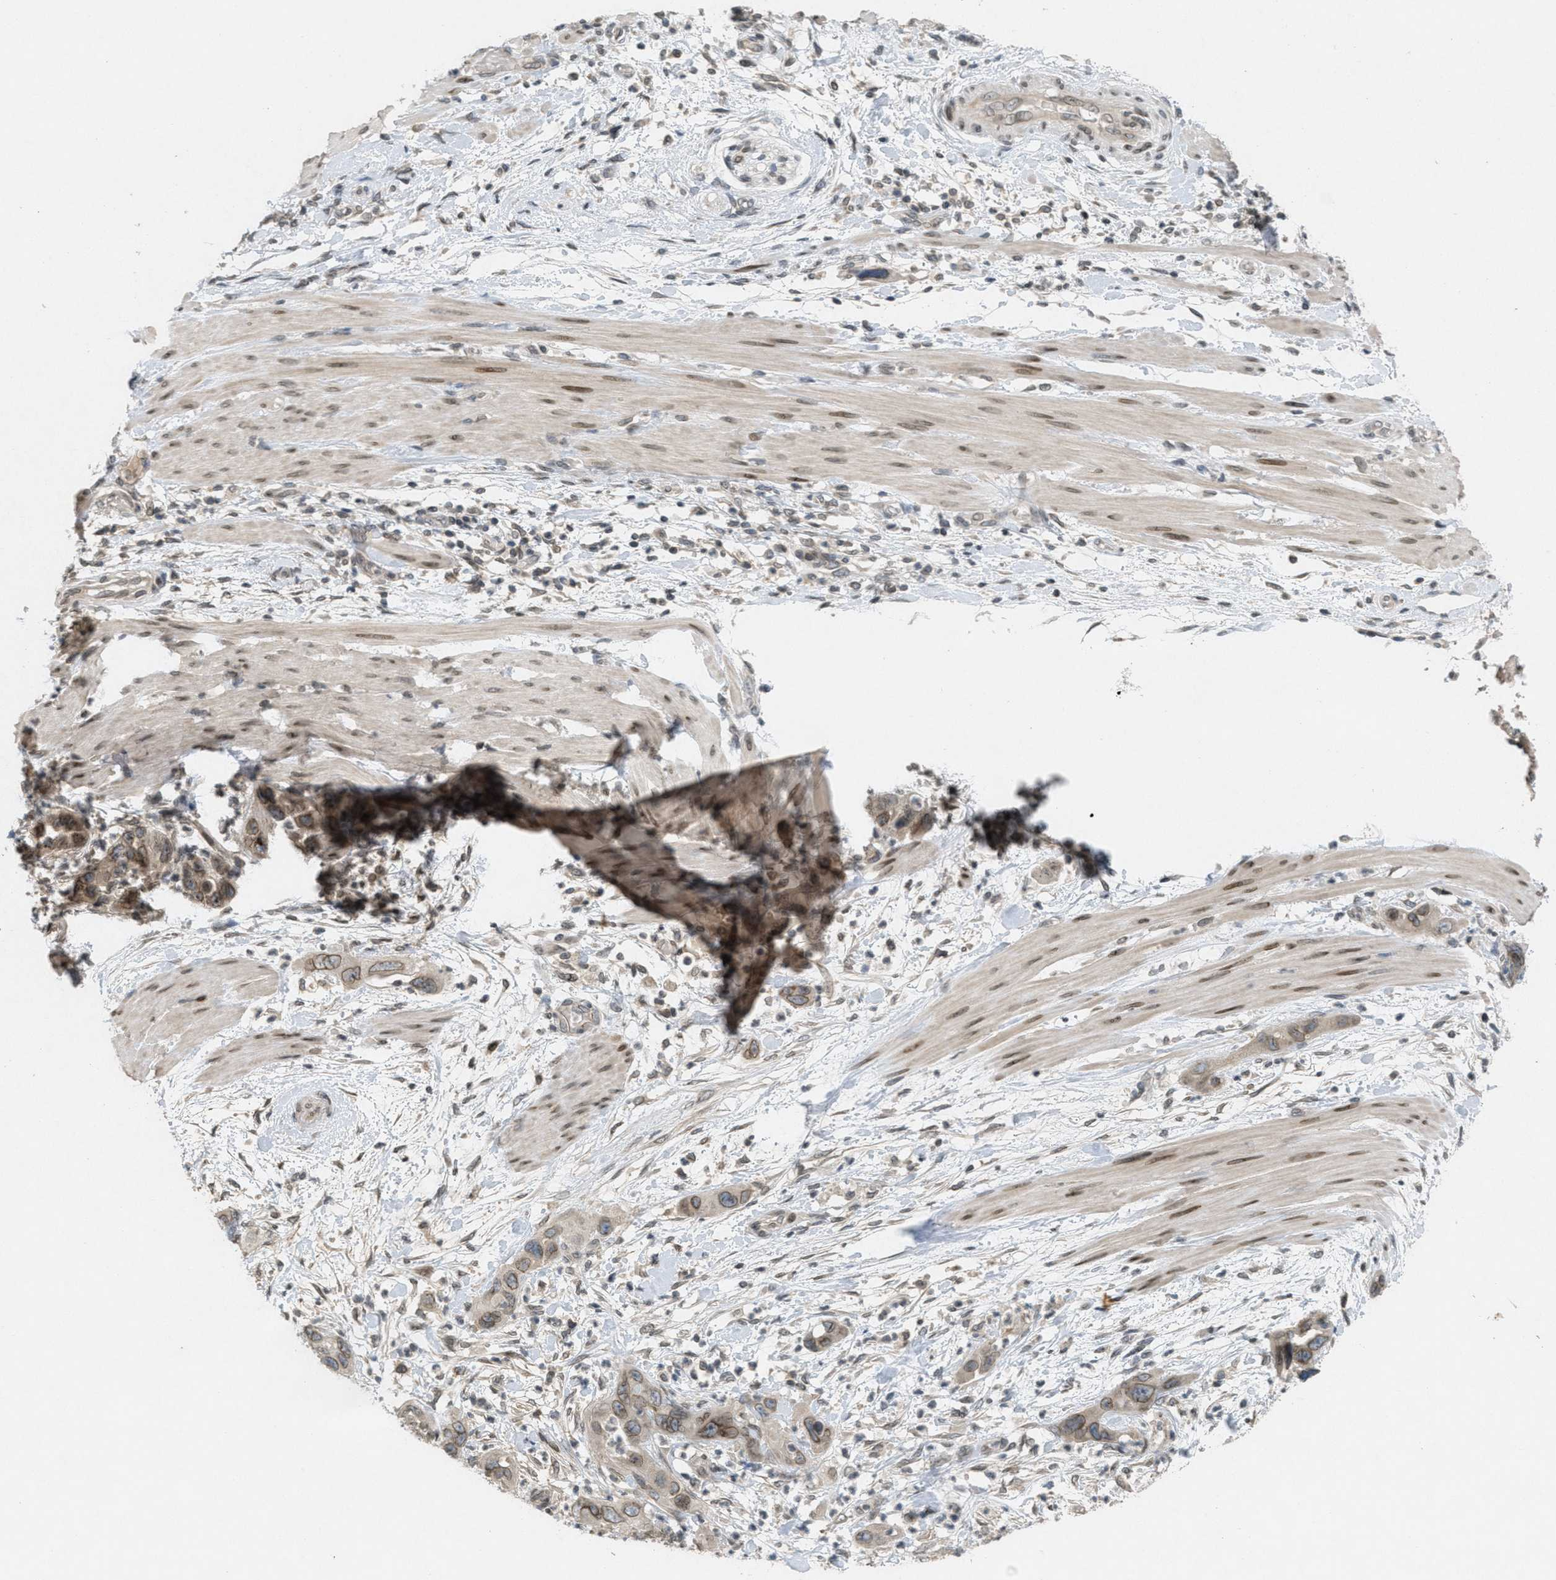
{"staining": {"intensity": "weak", "quantity": ">75%", "location": "cytoplasmic/membranous,nuclear"}, "tissue": "pancreatic cancer", "cell_type": "Tumor cells", "image_type": "cancer", "snomed": [{"axis": "morphology", "description": "Adenocarcinoma, NOS"}, {"axis": "topography", "description": "Pancreas"}], "caption": "A photomicrograph showing weak cytoplasmic/membranous and nuclear expression in about >75% of tumor cells in adenocarcinoma (pancreatic), as visualized by brown immunohistochemical staining.", "gene": "ABHD6", "patient": {"sex": "female", "age": 71}}